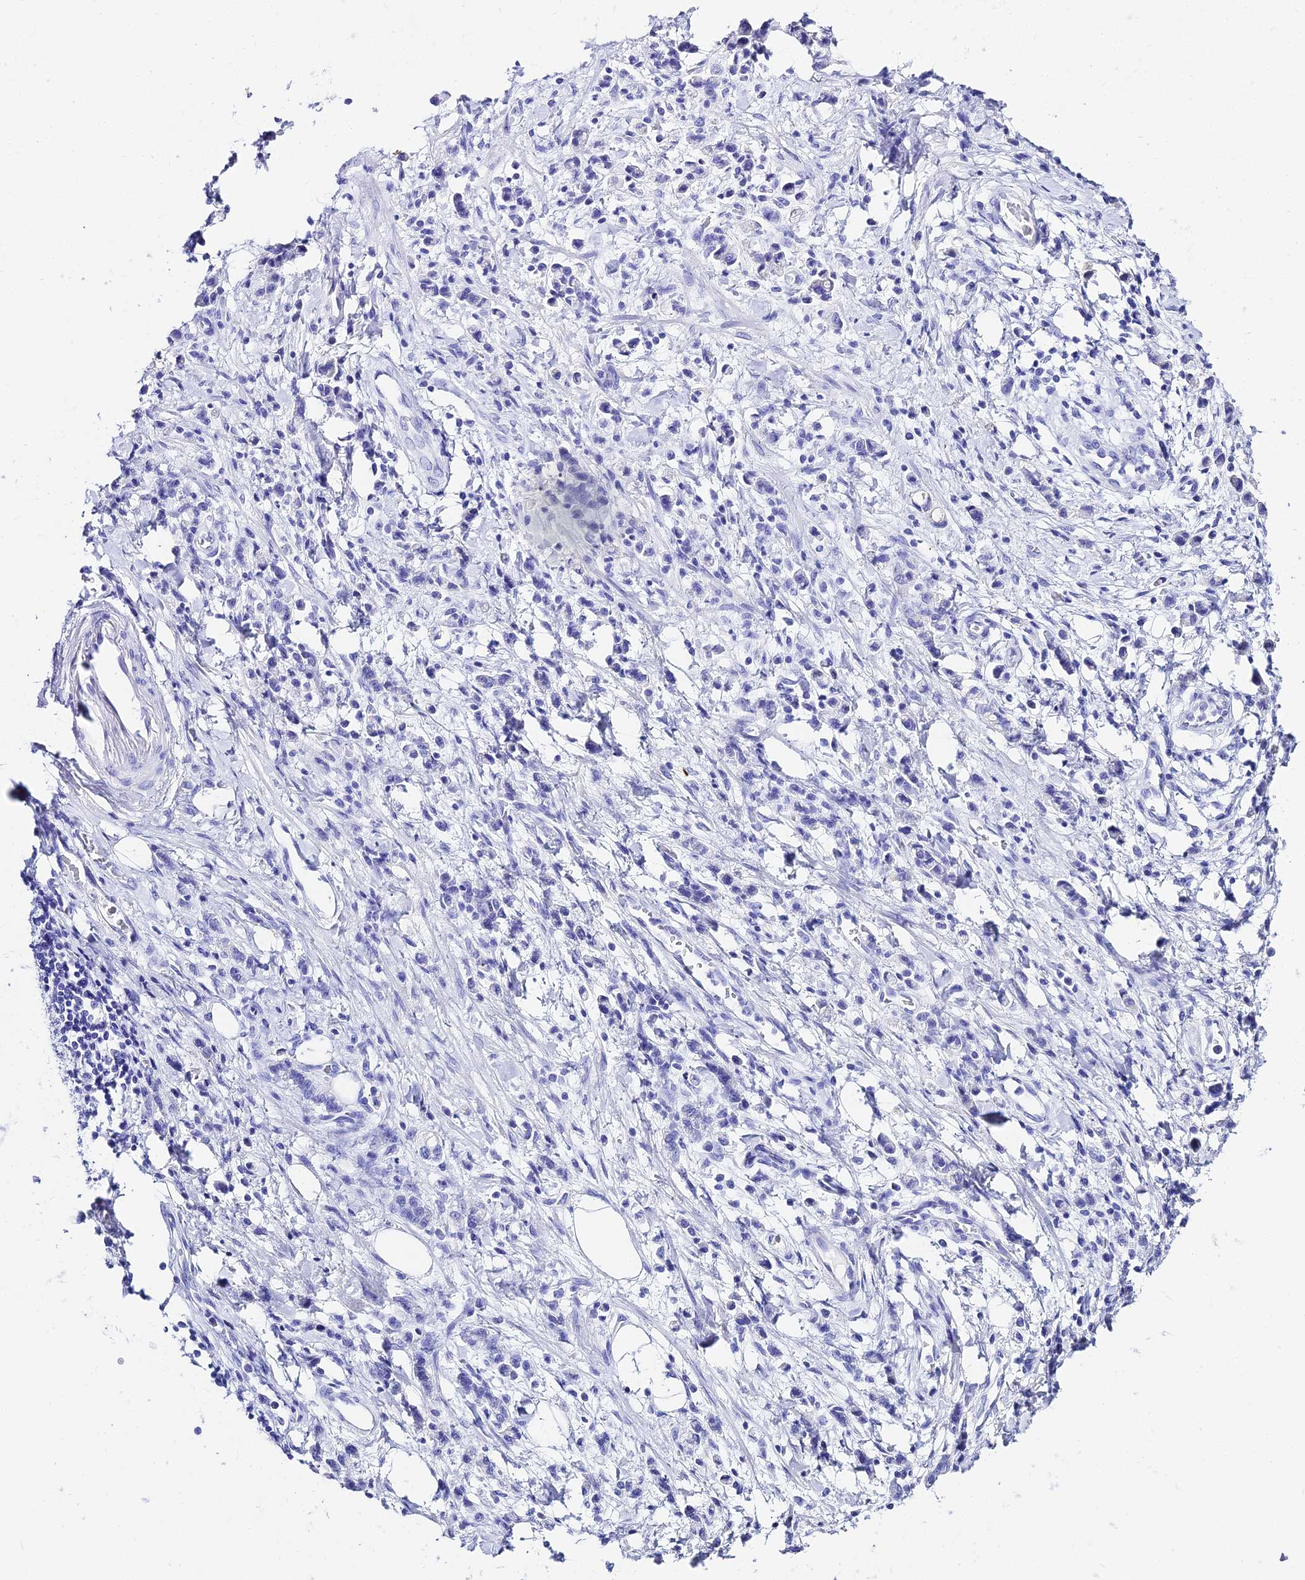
{"staining": {"intensity": "negative", "quantity": "none", "location": "none"}, "tissue": "stomach cancer", "cell_type": "Tumor cells", "image_type": "cancer", "snomed": [{"axis": "morphology", "description": "Adenocarcinoma, NOS"}, {"axis": "topography", "description": "Stomach"}], "caption": "Tumor cells are negative for brown protein staining in stomach cancer (adenocarcinoma).", "gene": "TRMT44", "patient": {"sex": "male", "age": 76}}